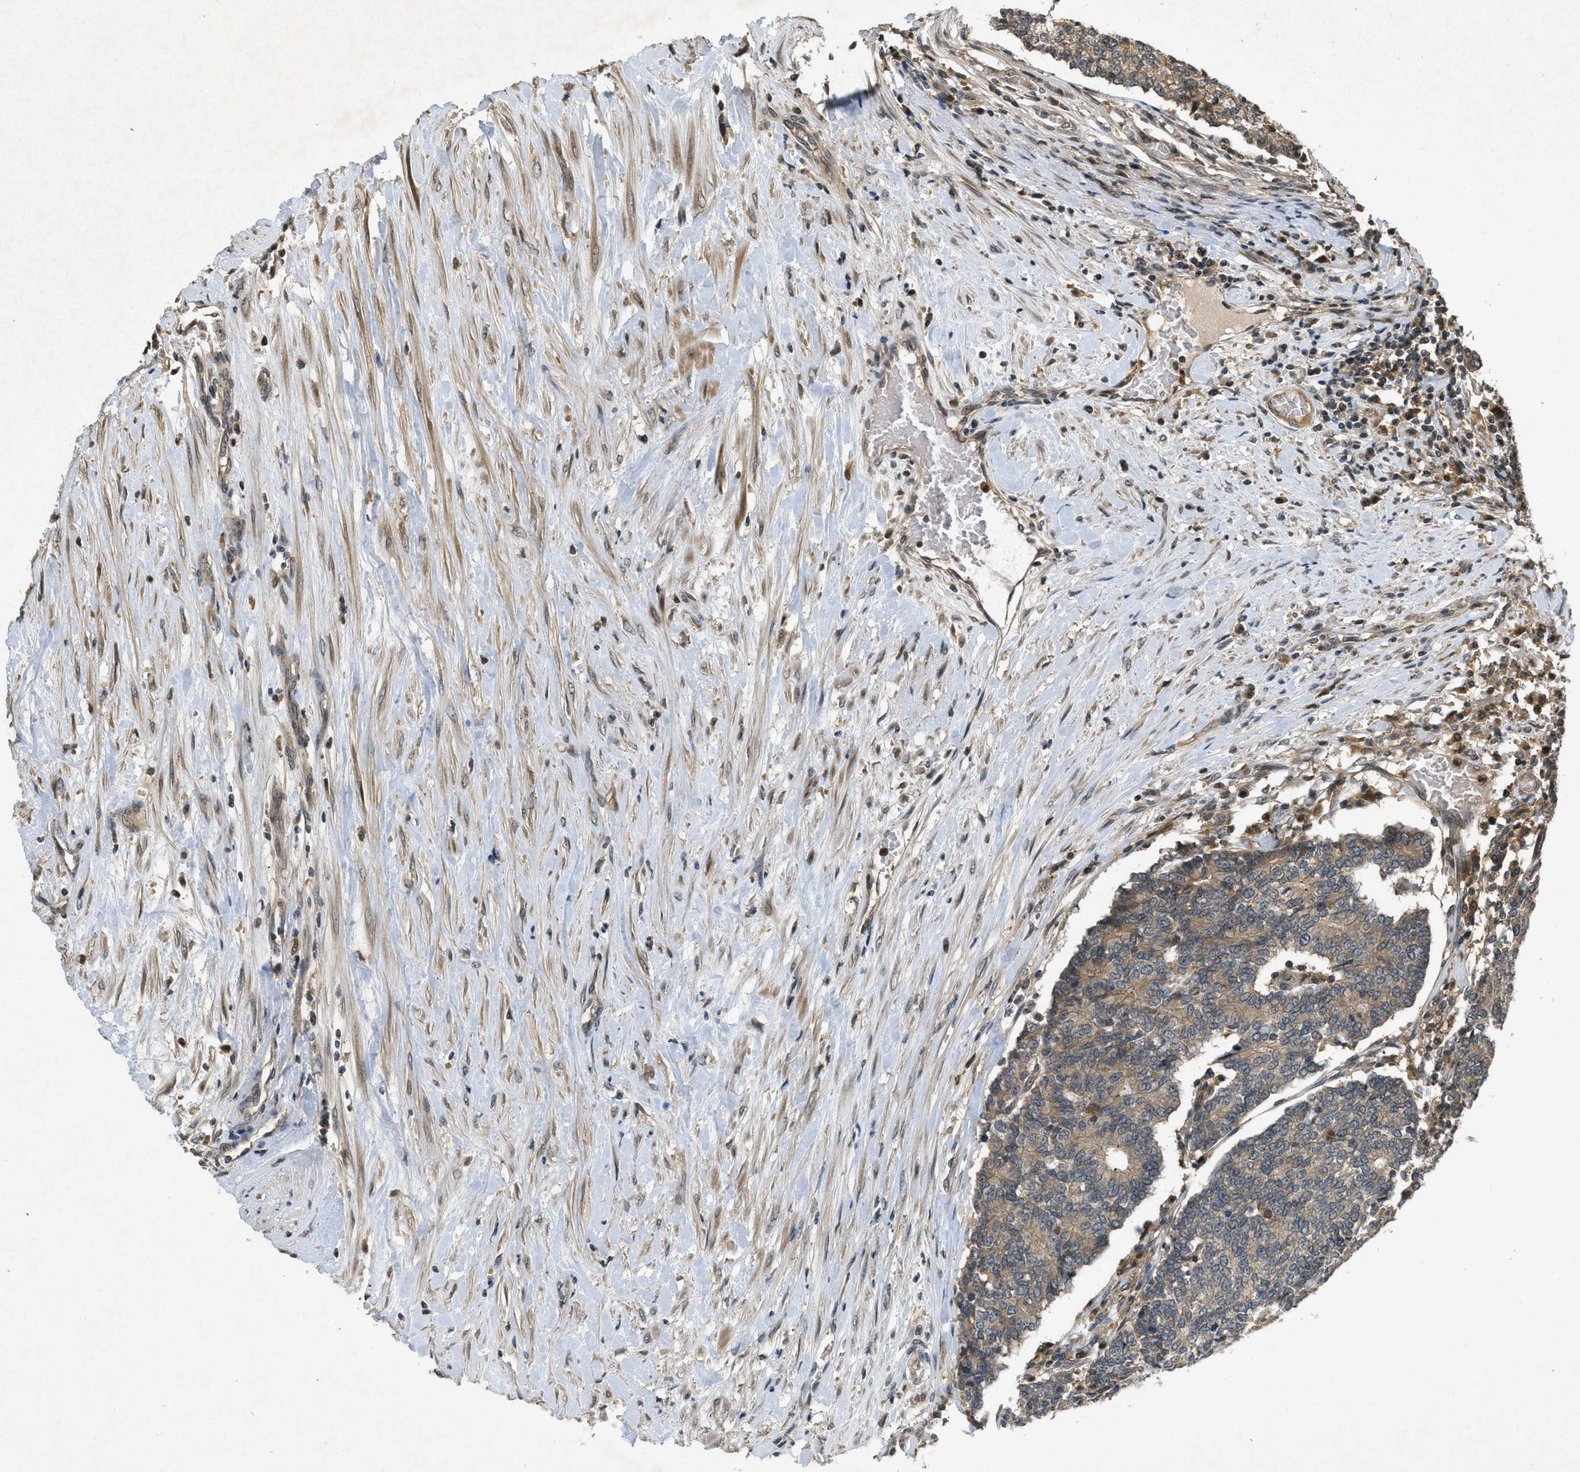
{"staining": {"intensity": "weak", "quantity": ">75%", "location": "cytoplasmic/membranous"}, "tissue": "prostate cancer", "cell_type": "Tumor cells", "image_type": "cancer", "snomed": [{"axis": "morphology", "description": "Normal tissue, NOS"}, {"axis": "morphology", "description": "Adenocarcinoma, High grade"}, {"axis": "topography", "description": "Prostate"}, {"axis": "topography", "description": "Seminal veicle"}], "caption": "Immunohistochemistry (IHC) histopathology image of human high-grade adenocarcinoma (prostate) stained for a protein (brown), which reveals low levels of weak cytoplasmic/membranous staining in approximately >75% of tumor cells.", "gene": "ATG7", "patient": {"sex": "male", "age": 55}}